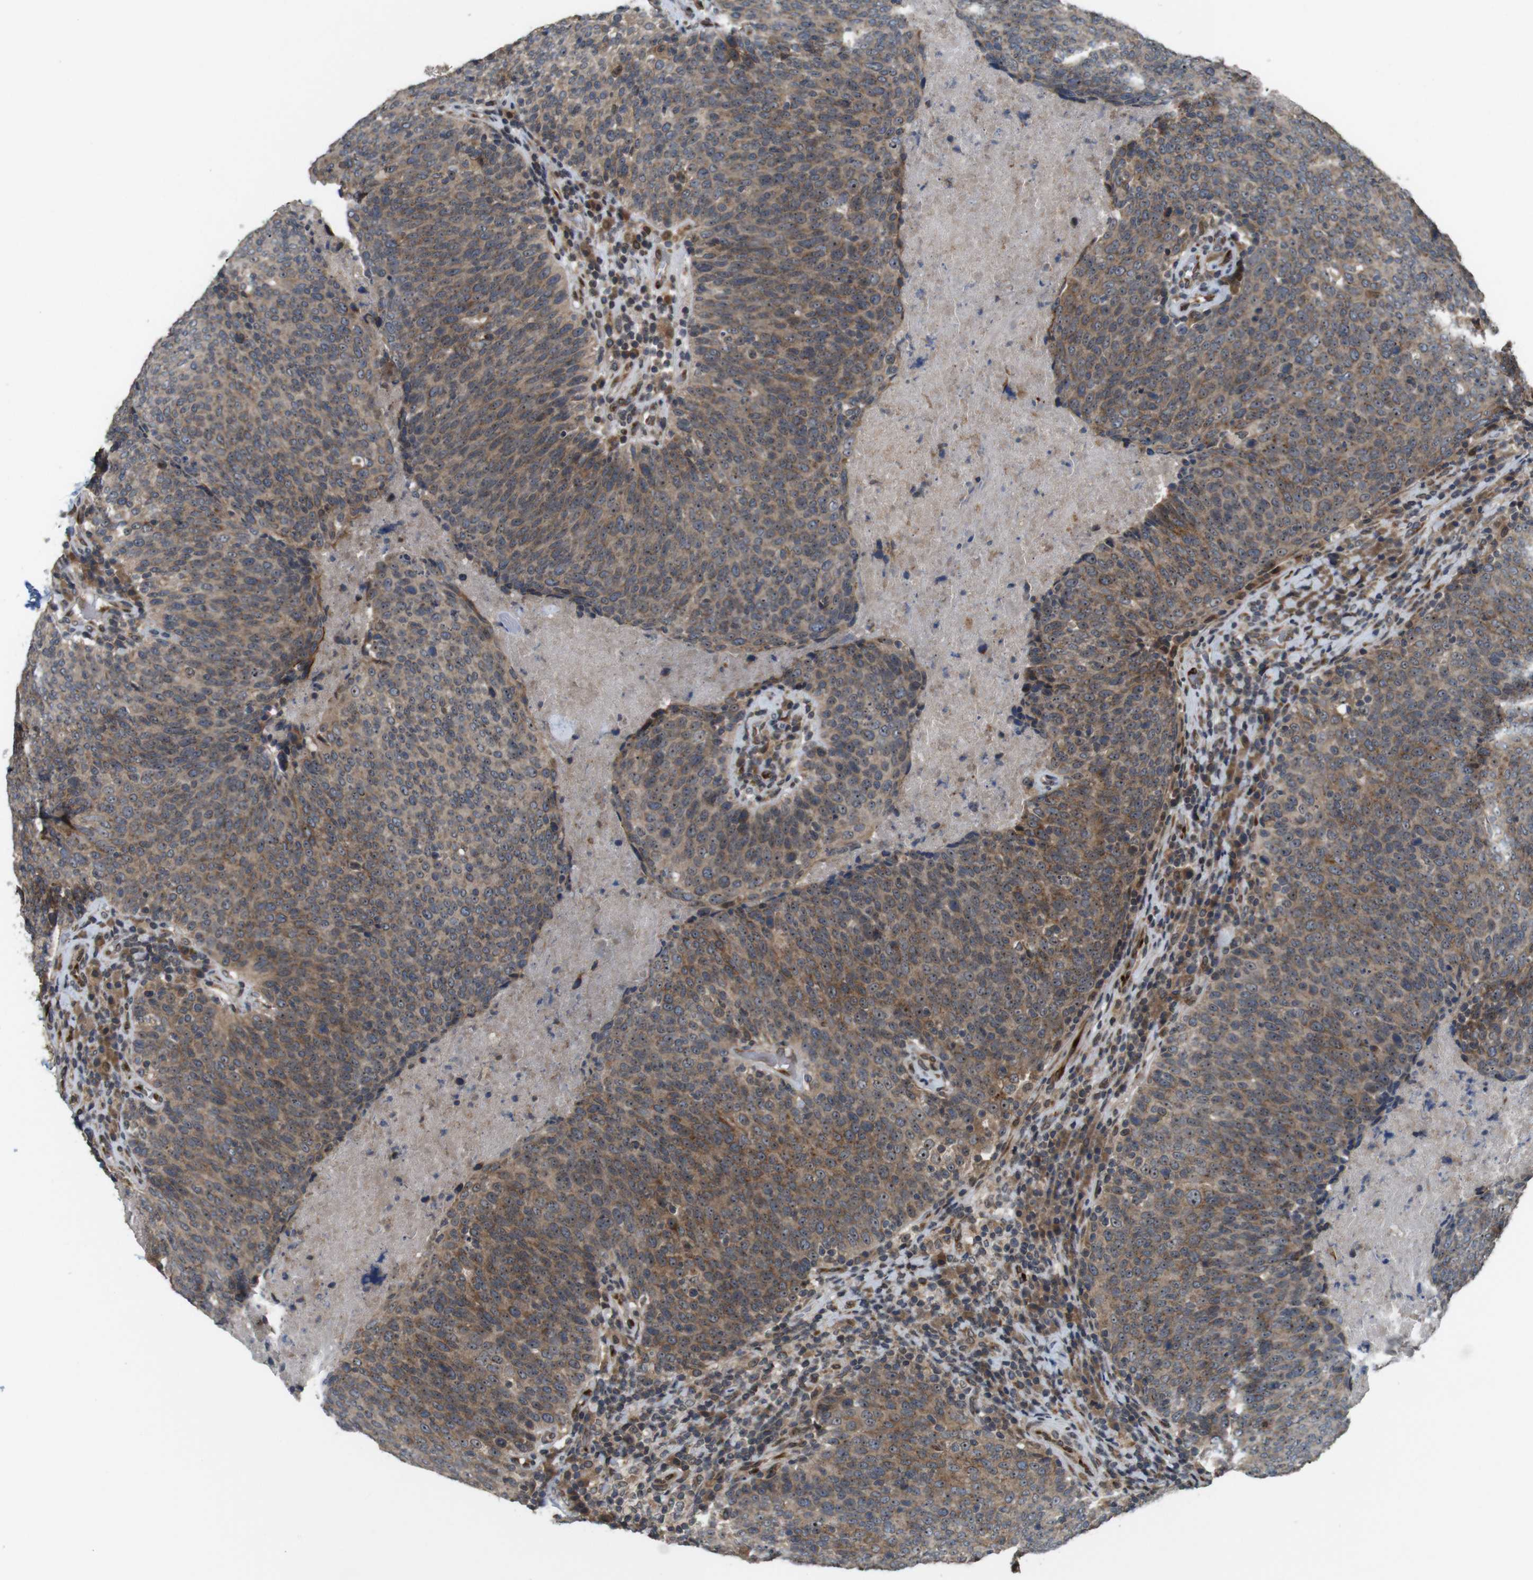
{"staining": {"intensity": "moderate", "quantity": ">75%", "location": "cytoplasmic/membranous,nuclear"}, "tissue": "head and neck cancer", "cell_type": "Tumor cells", "image_type": "cancer", "snomed": [{"axis": "morphology", "description": "Squamous cell carcinoma, NOS"}, {"axis": "morphology", "description": "Squamous cell carcinoma, metastatic, NOS"}, {"axis": "topography", "description": "Lymph node"}, {"axis": "topography", "description": "Head-Neck"}], "caption": "A high-resolution image shows immunohistochemistry staining of head and neck cancer, which exhibits moderate cytoplasmic/membranous and nuclear expression in about >75% of tumor cells.", "gene": "EFCAB14", "patient": {"sex": "male", "age": 62}}